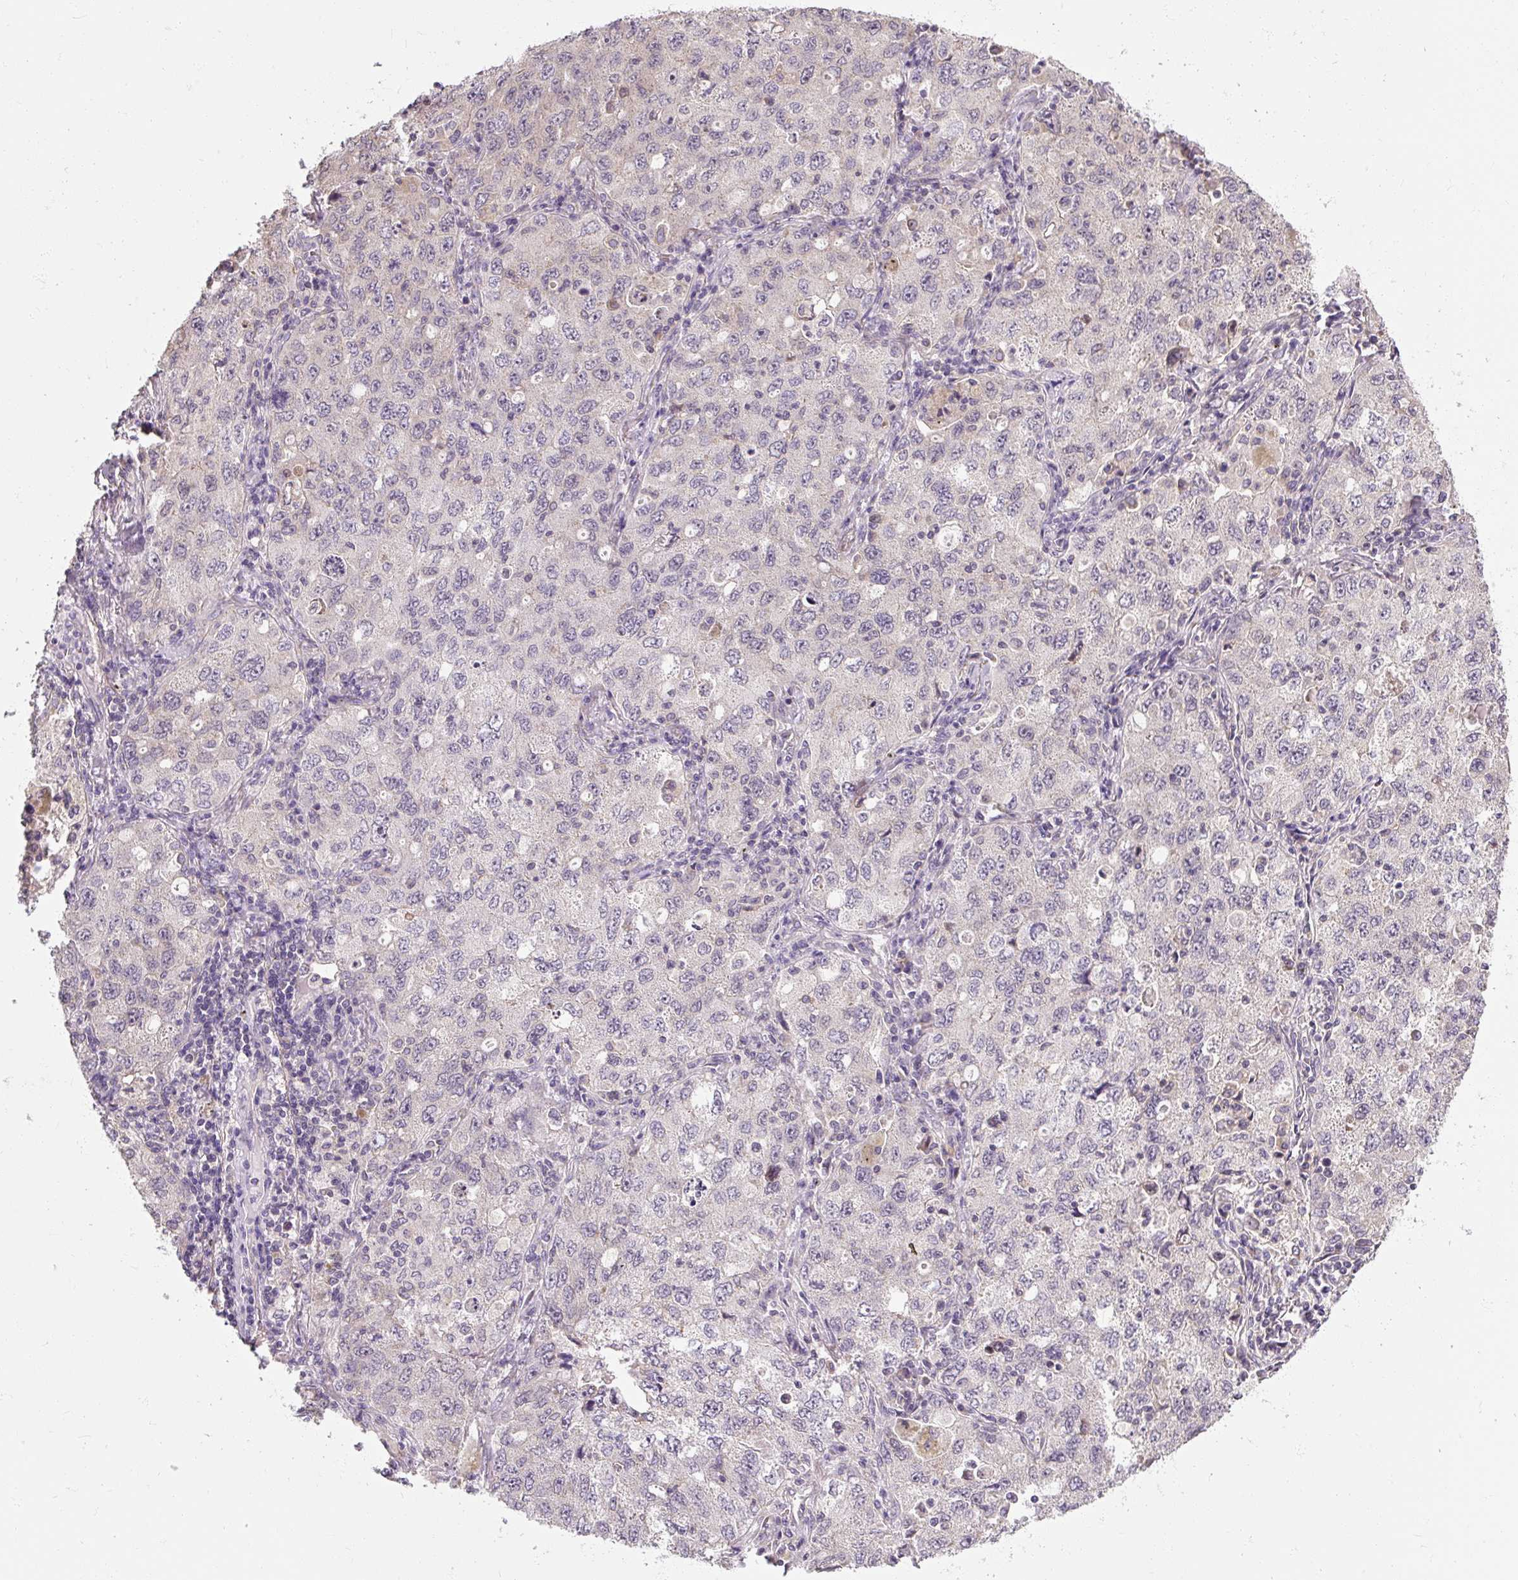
{"staining": {"intensity": "negative", "quantity": "none", "location": "none"}, "tissue": "lung cancer", "cell_type": "Tumor cells", "image_type": "cancer", "snomed": [{"axis": "morphology", "description": "Adenocarcinoma, NOS"}, {"axis": "topography", "description": "Lung"}], "caption": "Human lung cancer stained for a protein using immunohistochemistry (IHC) displays no expression in tumor cells.", "gene": "RB1CC1", "patient": {"sex": "female", "age": 57}}